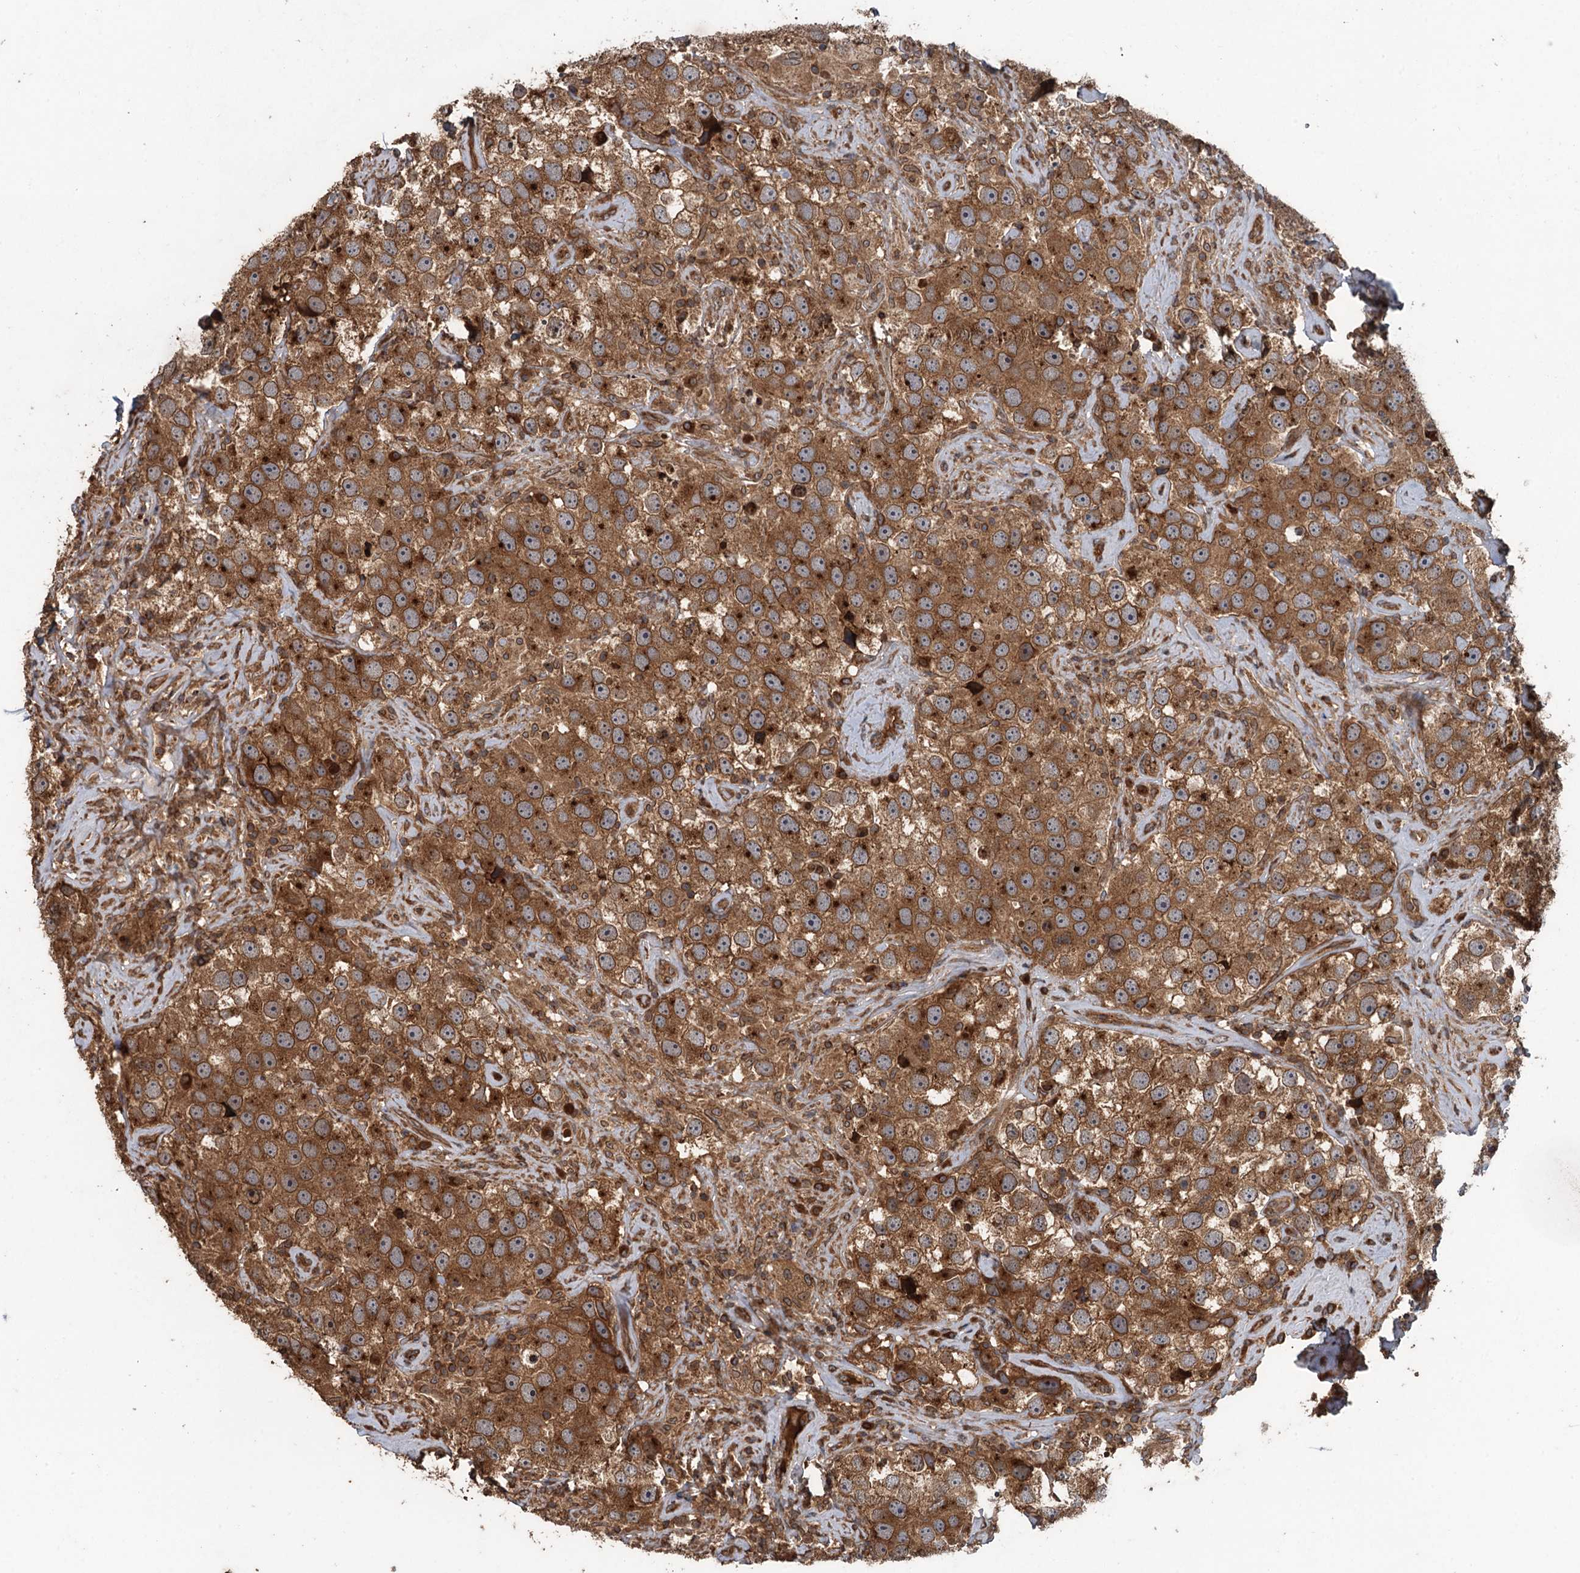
{"staining": {"intensity": "moderate", "quantity": ">75%", "location": "cytoplasmic/membranous,nuclear"}, "tissue": "testis cancer", "cell_type": "Tumor cells", "image_type": "cancer", "snomed": [{"axis": "morphology", "description": "Seminoma, NOS"}, {"axis": "topography", "description": "Testis"}], "caption": "Seminoma (testis) tissue displays moderate cytoplasmic/membranous and nuclear positivity in about >75% of tumor cells", "gene": "GLE1", "patient": {"sex": "male", "age": 49}}